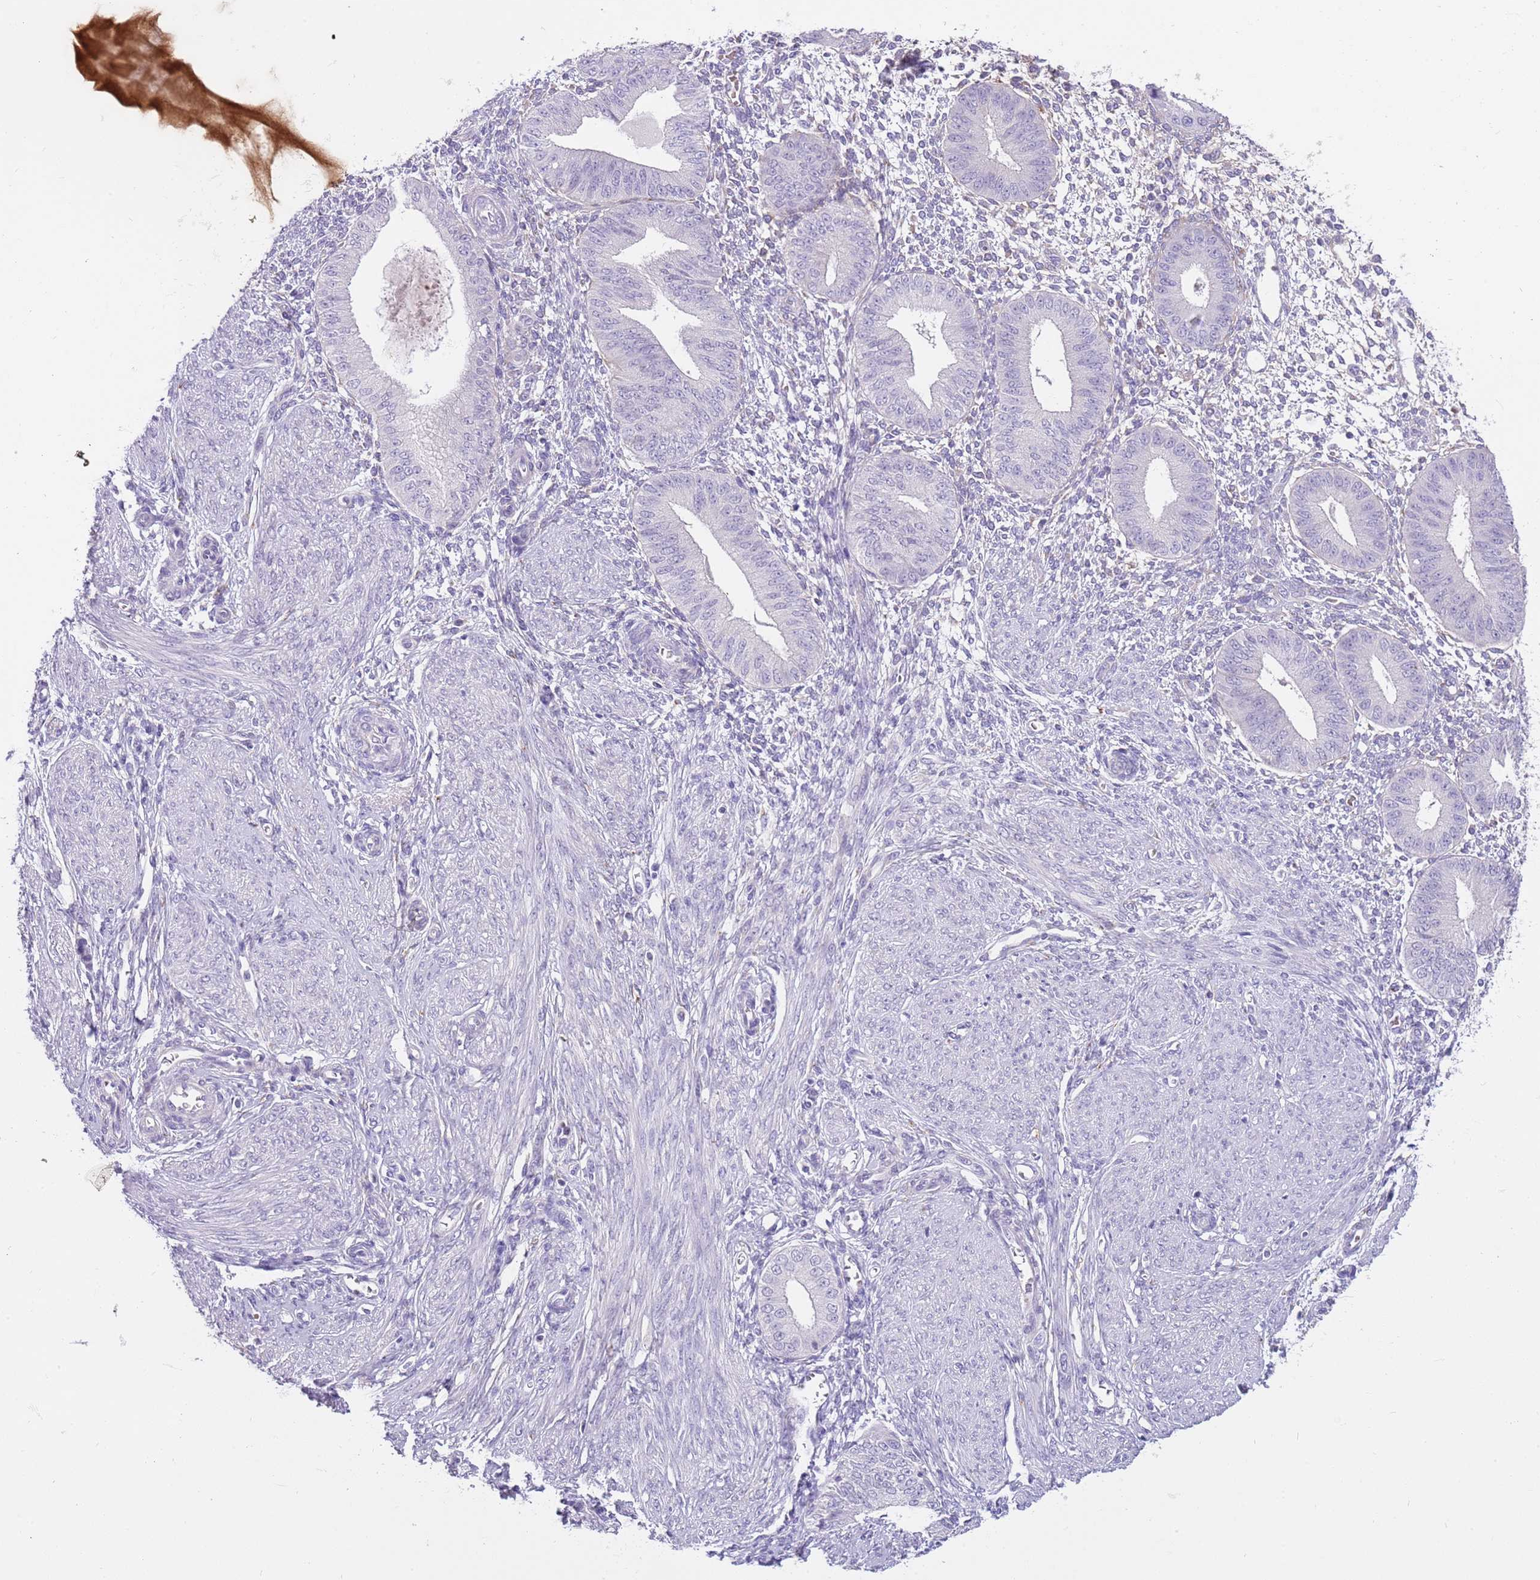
{"staining": {"intensity": "negative", "quantity": "none", "location": "none"}, "tissue": "endometrium", "cell_type": "Cells in endometrial stroma", "image_type": "normal", "snomed": [{"axis": "morphology", "description": "Normal tissue, NOS"}, {"axis": "topography", "description": "Endometrium"}], "caption": "DAB immunohistochemical staining of benign human endometrium demonstrates no significant staining in cells in endometrial stroma.", "gene": "CFAP73", "patient": {"sex": "female", "age": 49}}